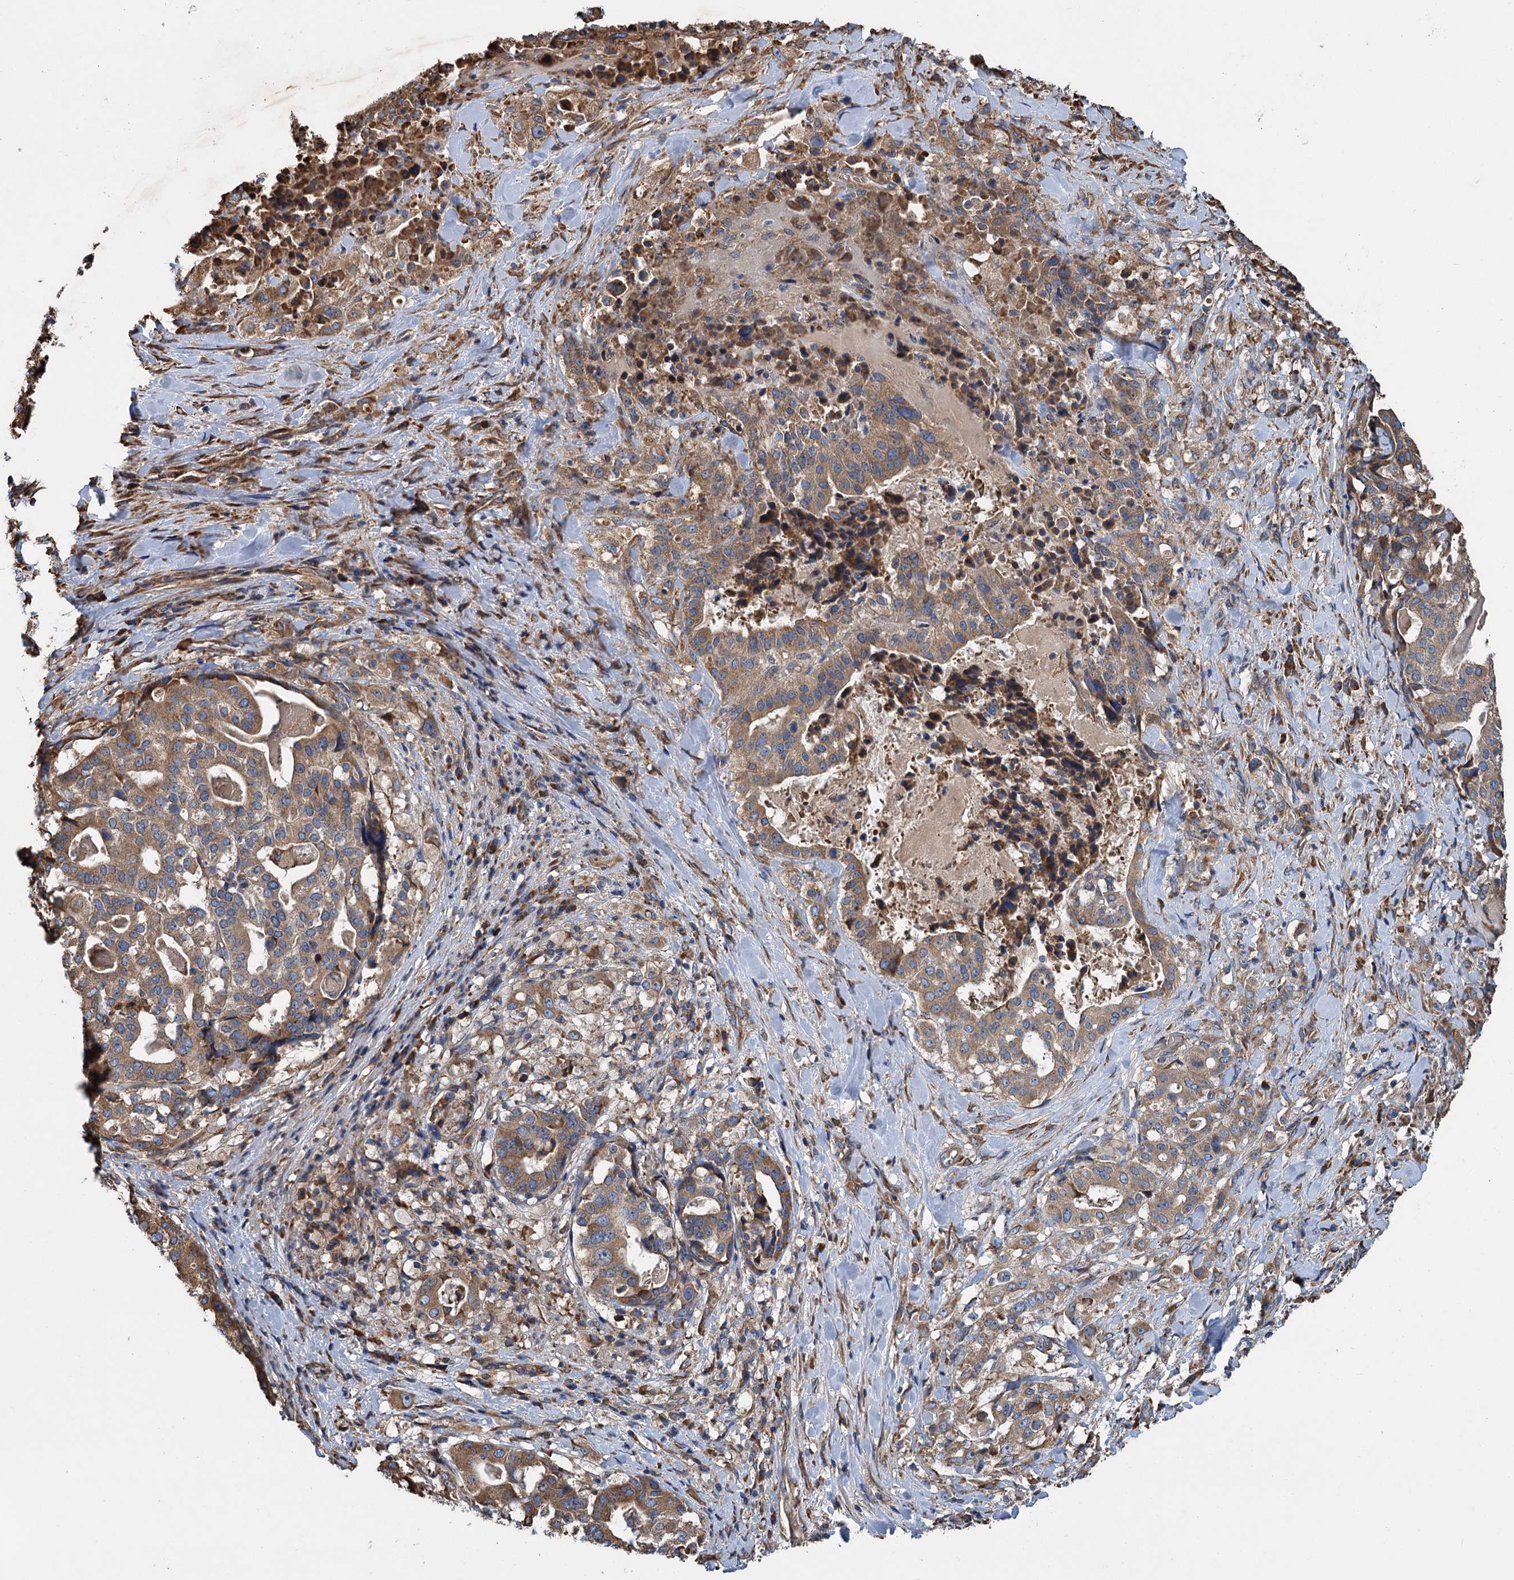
{"staining": {"intensity": "moderate", "quantity": ">75%", "location": "cytoplasmic/membranous"}, "tissue": "stomach cancer", "cell_type": "Tumor cells", "image_type": "cancer", "snomed": [{"axis": "morphology", "description": "Adenocarcinoma, NOS"}, {"axis": "topography", "description": "Stomach"}], "caption": "Stomach cancer was stained to show a protein in brown. There is medium levels of moderate cytoplasmic/membranous expression in about >75% of tumor cells.", "gene": "LINS1", "patient": {"sex": "male", "age": 48}}